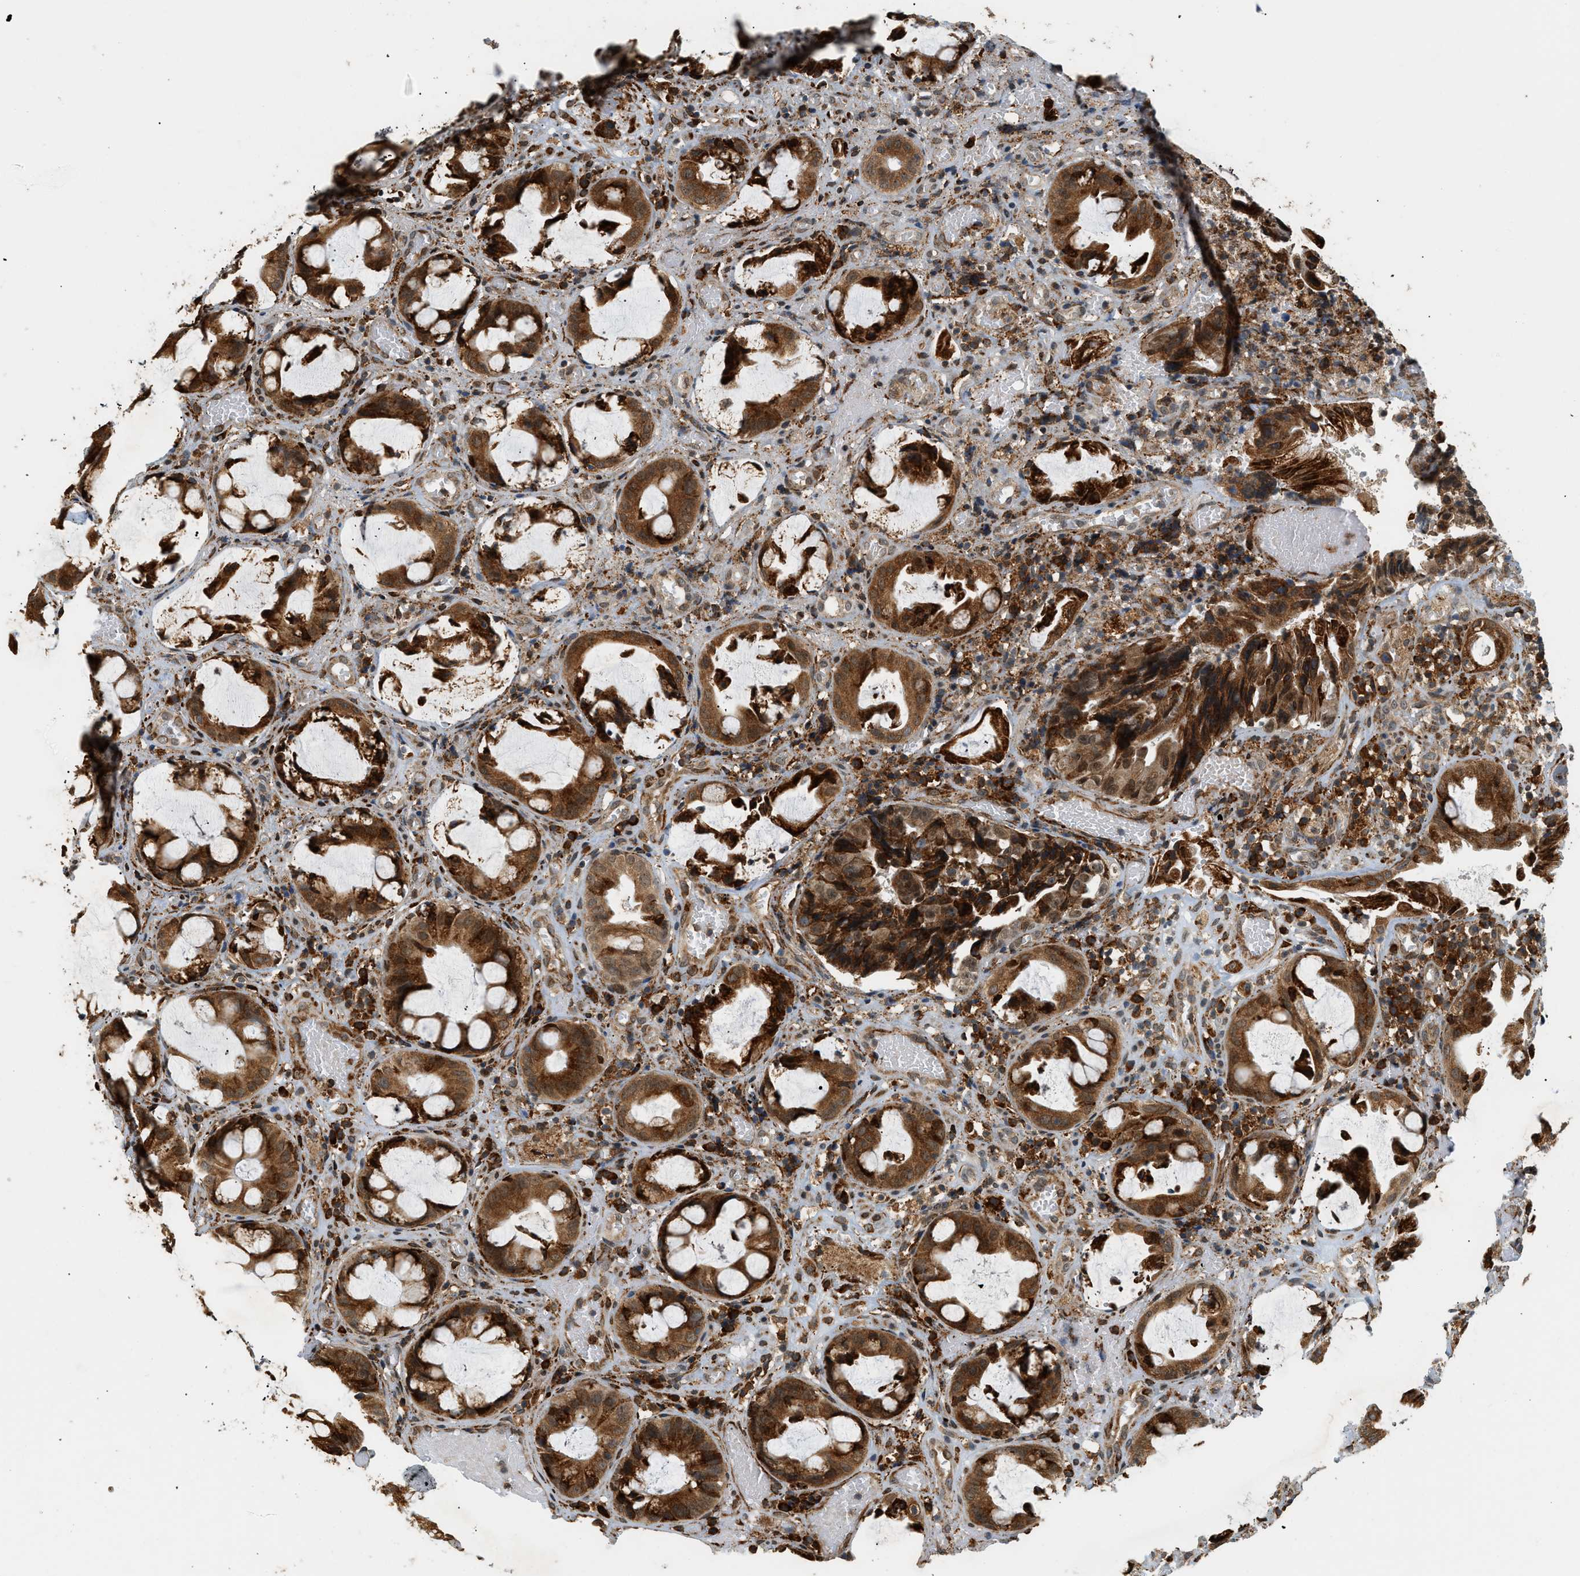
{"staining": {"intensity": "strong", "quantity": ">75%", "location": "cytoplasmic/membranous"}, "tissue": "colorectal cancer", "cell_type": "Tumor cells", "image_type": "cancer", "snomed": [{"axis": "morphology", "description": "Adenocarcinoma, NOS"}, {"axis": "topography", "description": "Colon"}], "caption": "The micrograph reveals staining of colorectal adenocarcinoma, revealing strong cytoplasmic/membranous protein positivity (brown color) within tumor cells.", "gene": "SEMA4D", "patient": {"sex": "female", "age": 57}}